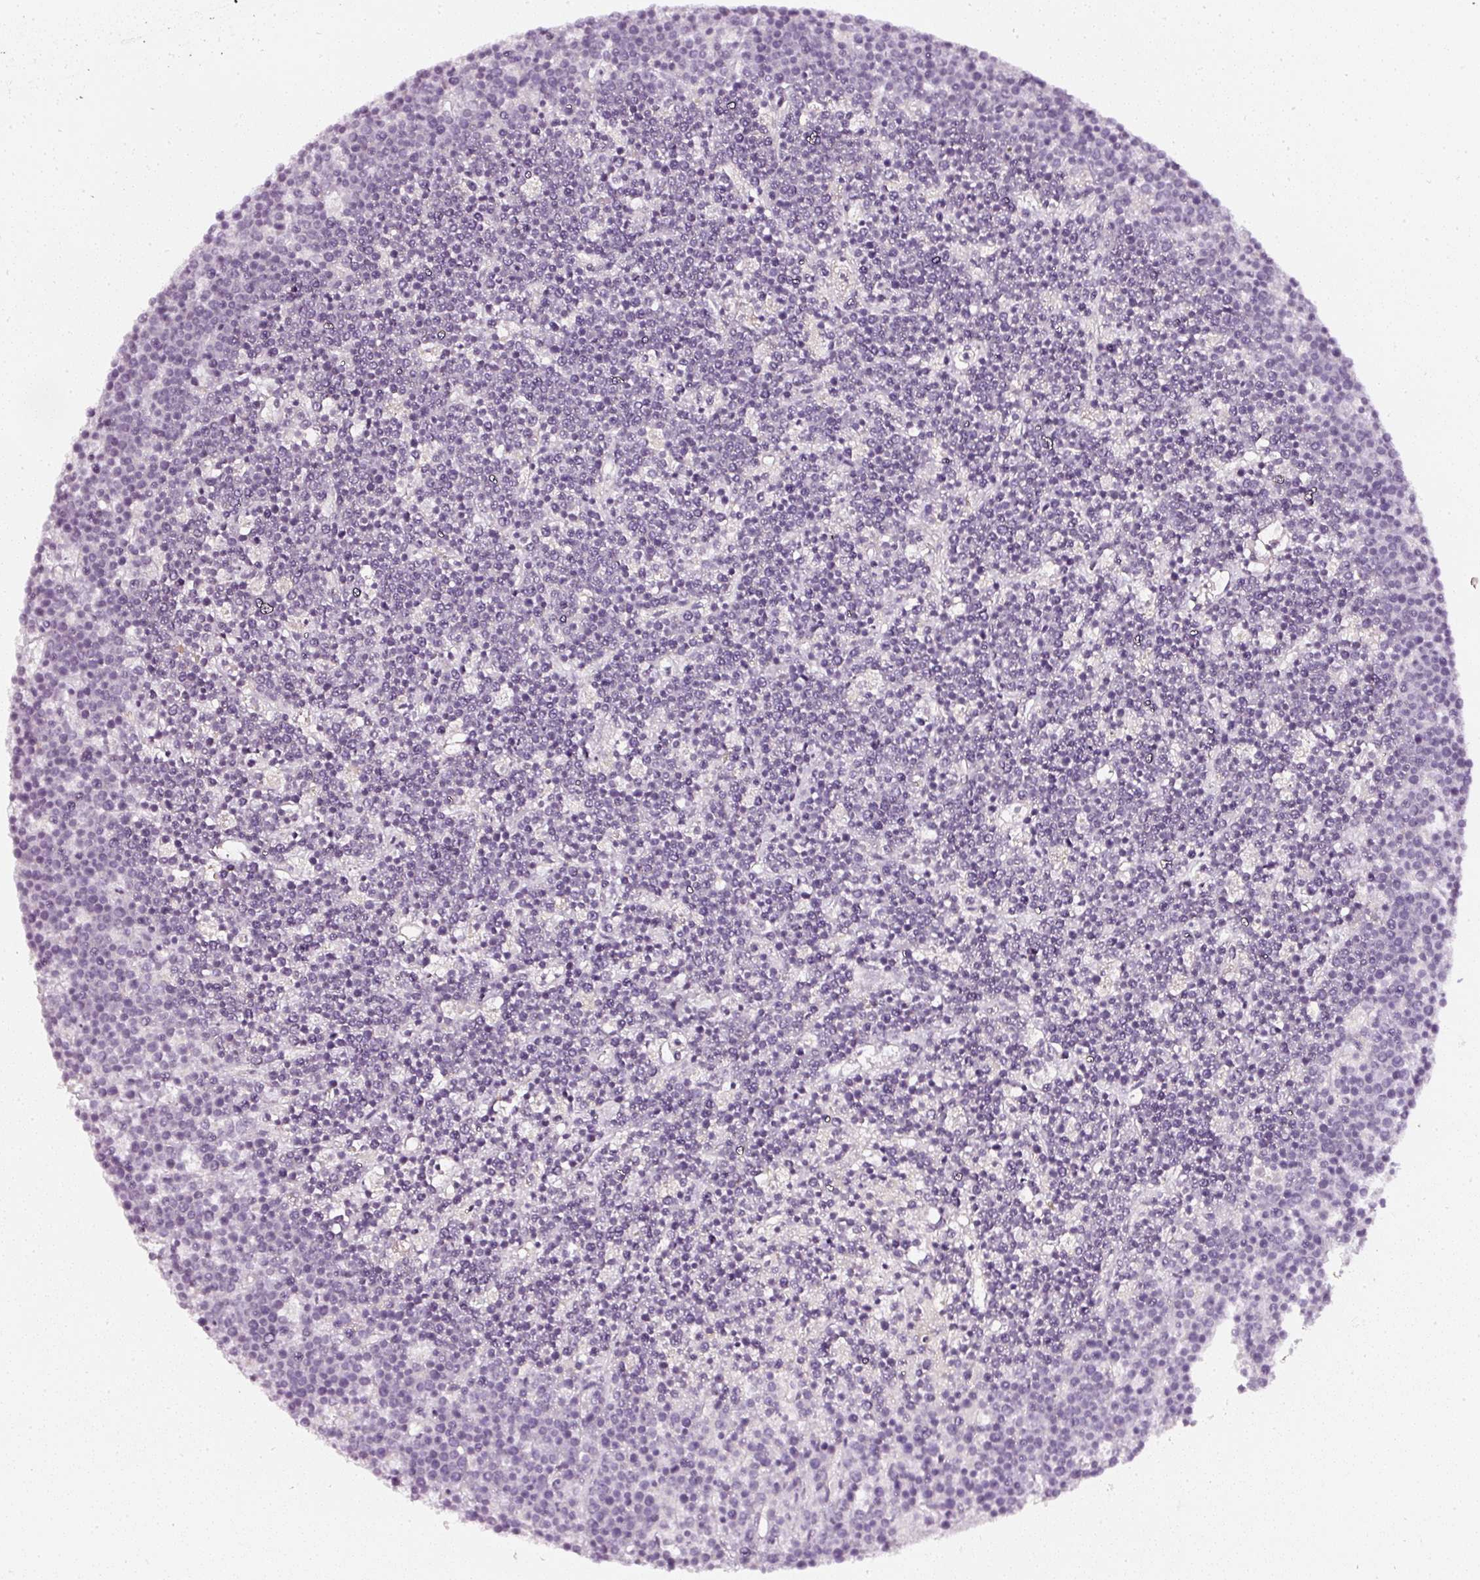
{"staining": {"intensity": "negative", "quantity": "none", "location": "none"}, "tissue": "lymphoma", "cell_type": "Tumor cells", "image_type": "cancer", "snomed": [{"axis": "morphology", "description": "Malignant lymphoma, non-Hodgkin's type, High grade"}, {"axis": "topography", "description": "Ovary"}], "caption": "There is no significant staining in tumor cells of lymphoma.", "gene": "CNP", "patient": {"sex": "female", "age": 56}}